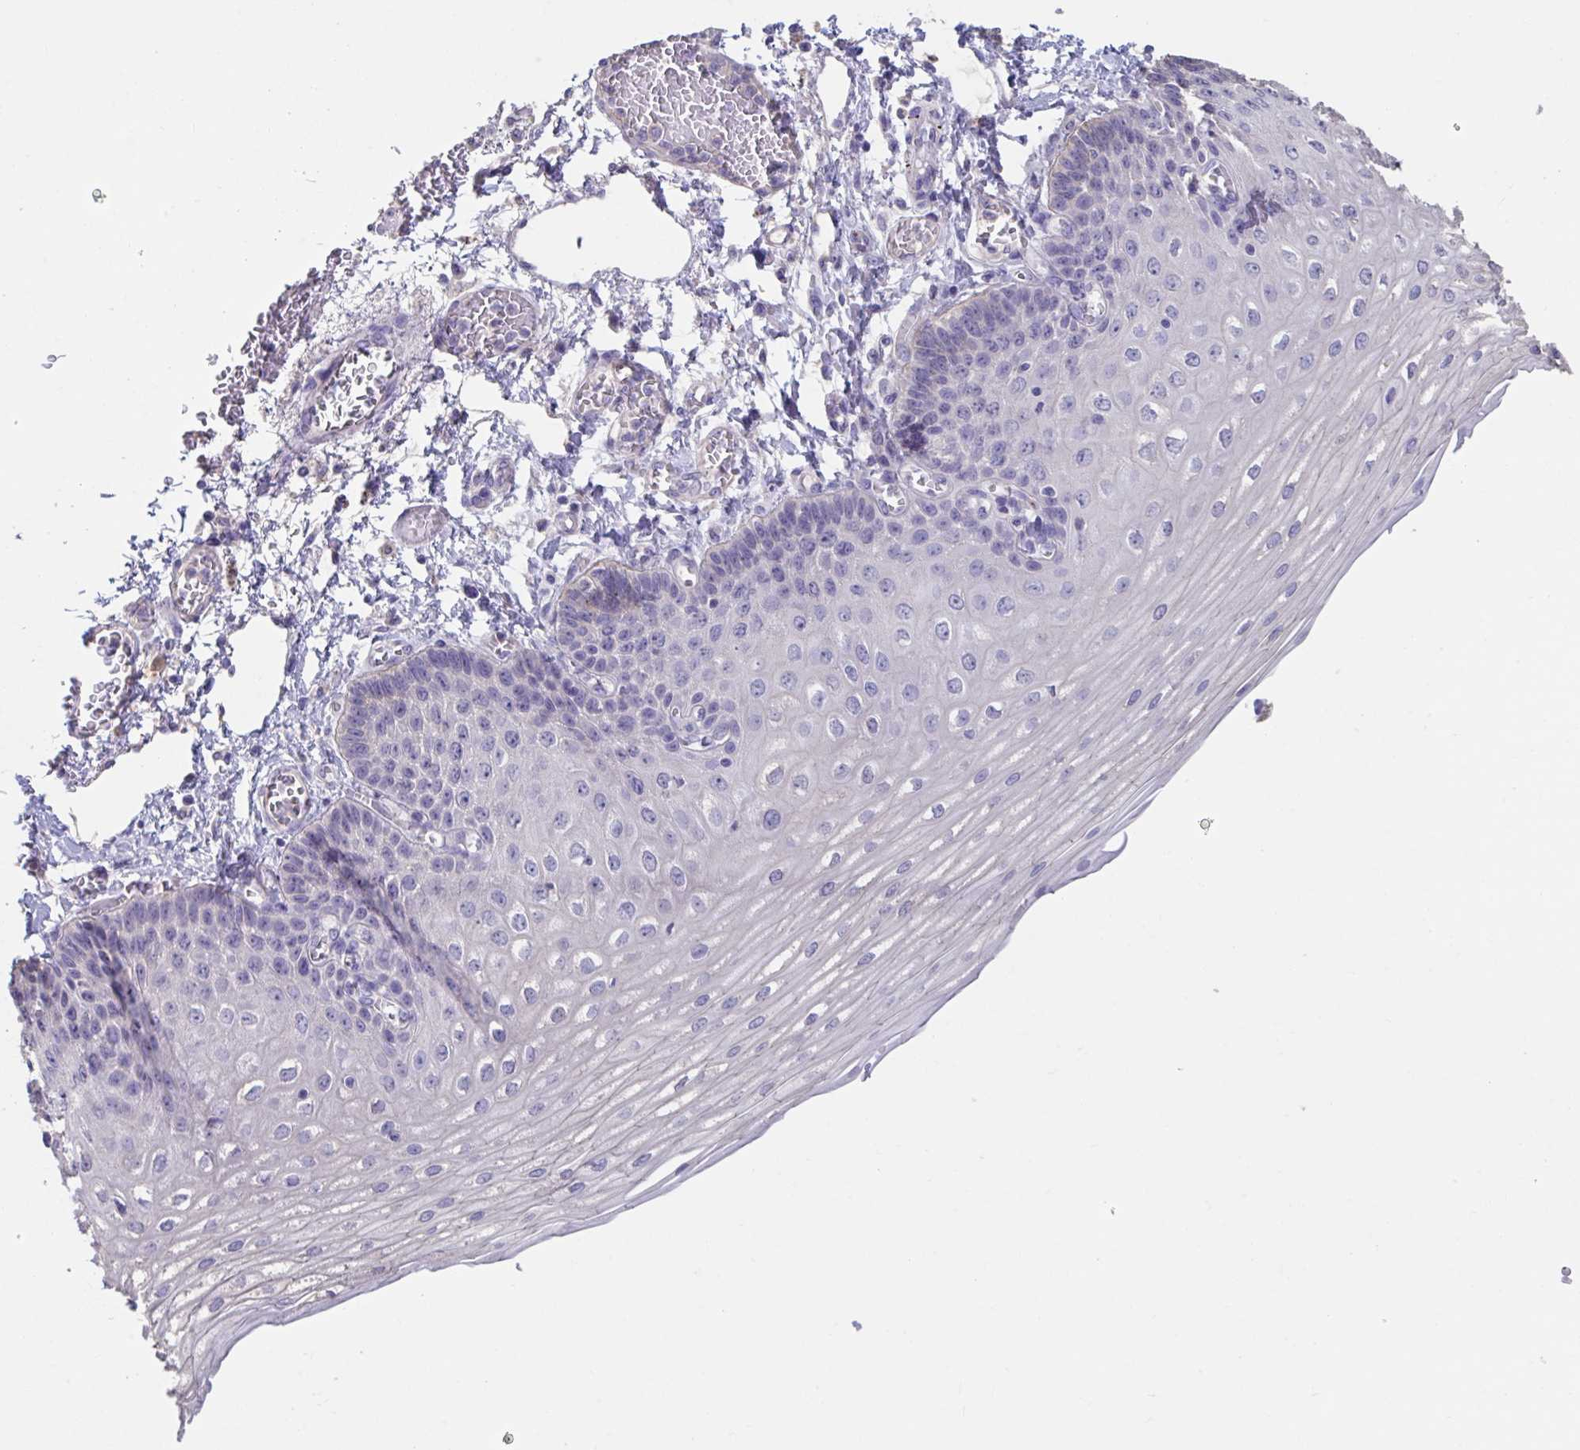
{"staining": {"intensity": "negative", "quantity": "none", "location": "none"}, "tissue": "esophagus", "cell_type": "Squamous epithelial cells", "image_type": "normal", "snomed": [{"axis": "morphology", "description": "Normal tissue, NOS"}, {"axis": "morphology", "description": "Adenocarcinoma, NOS"}, {"axis": "topography", "description": "Esophagus"}], "caption": "Histopathology image shows no protein expression in squamous epithelial cells of unremarkable esophagus.", "gene": "GPR162", "patient": {"sex": "male", "age": 81}}